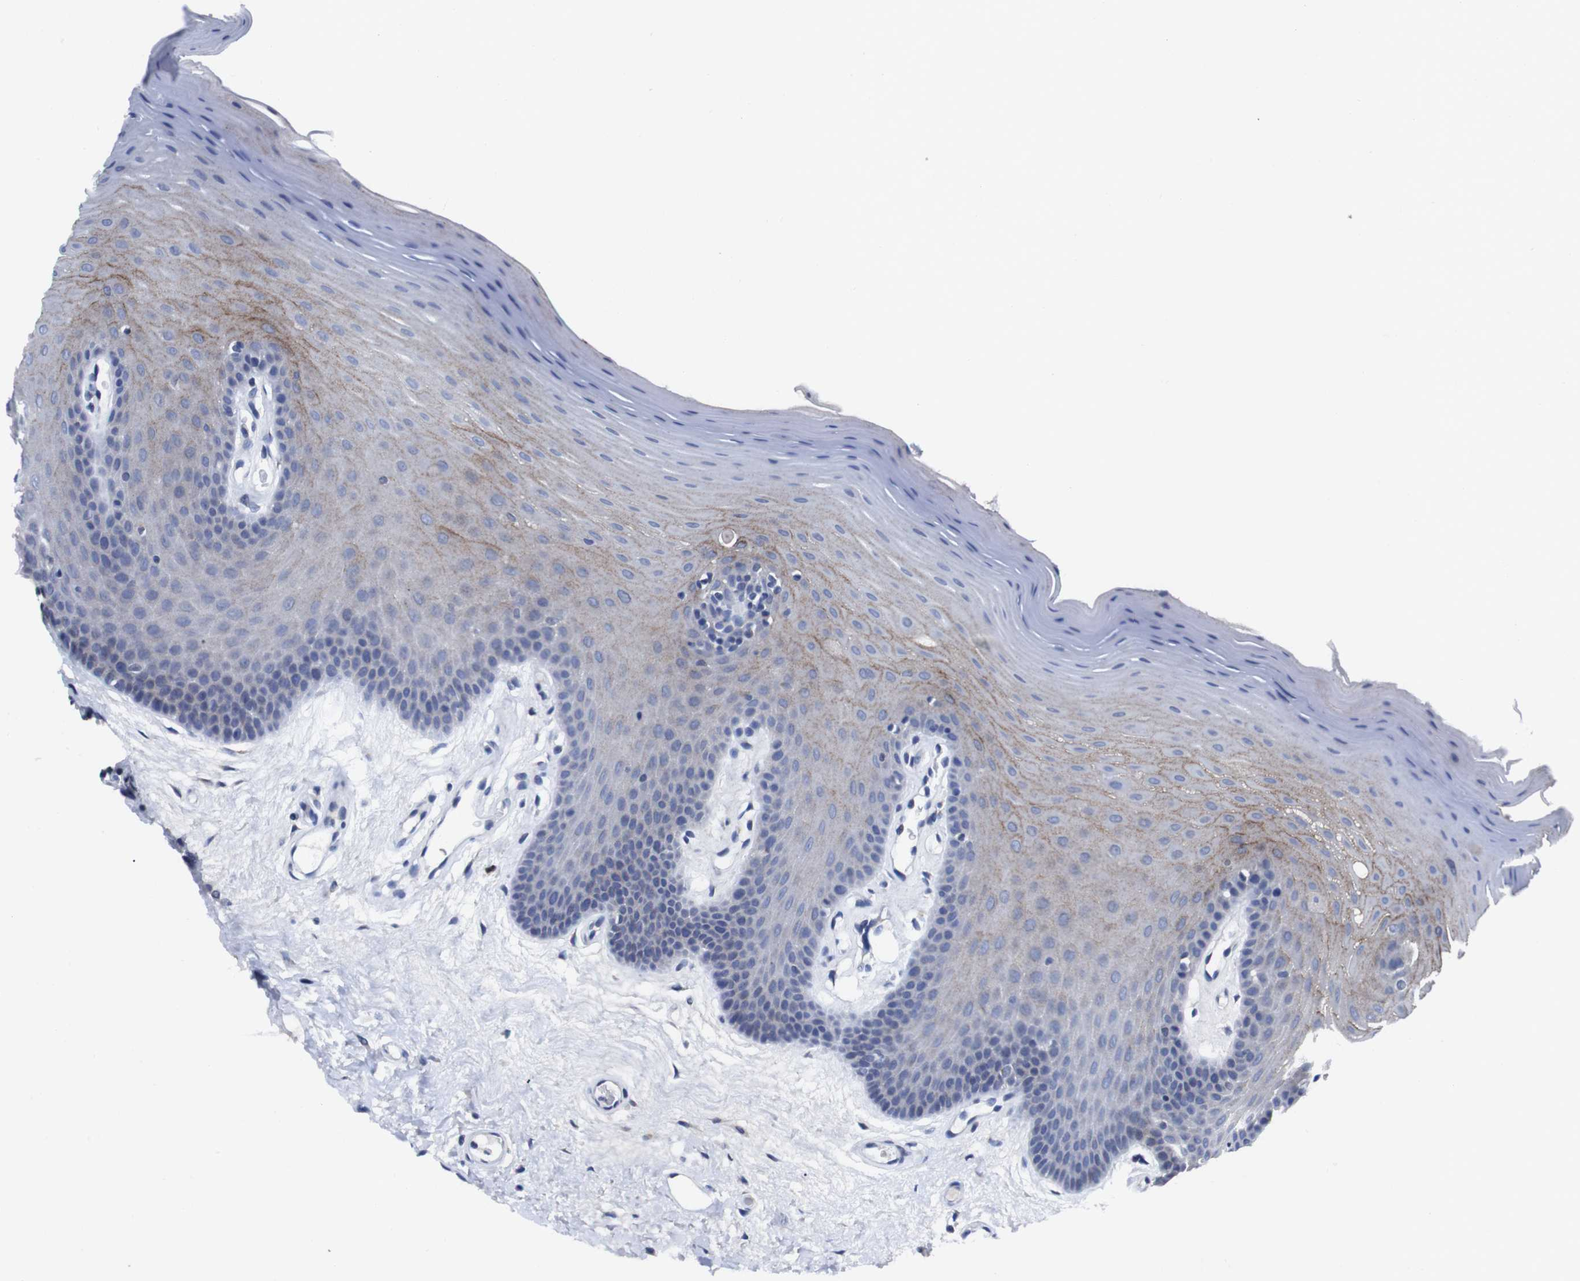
{"staining": {"intensity": "moderate", "quantity": "<25%", "location": "cytoplasmic/membranous"}, "tissue": "oral mucosa", "cell_type": "Squamous epithelial cells", "image_type": "normal", "snomed": [{"axis": "morphology", "description": "Normal tissue, NOS"}, {"axis": "morphology", "description": "Squamous cell carcinoma, NOS"}, {"axis": "topography", "description": "Skeletal muscle"}, {"axis": "topography", "description": "Adipose tissue"}, {"axis": "topography", "description": "Vascular tissue"}, {"axis": "topography", "description": "Oral tissue"}, {"axis": "topography", "description": "Peripheral nerve tissue"}, {"axis": "topography", "description": "Head-Neck"}], "caption": "Immunohistochemistry micrograph of normal oral mucosa: human oral mucosa stained using immunohistochemistry (IHC) reveals low levels of moderate protein expression localized specifically in the cytoplasmic/membranous of squamous epithelial cells, appearing as a cytoplasmic/membranous brown color.", "gene": "IRF4", "patient": {"sex": "male", "age": 71}}